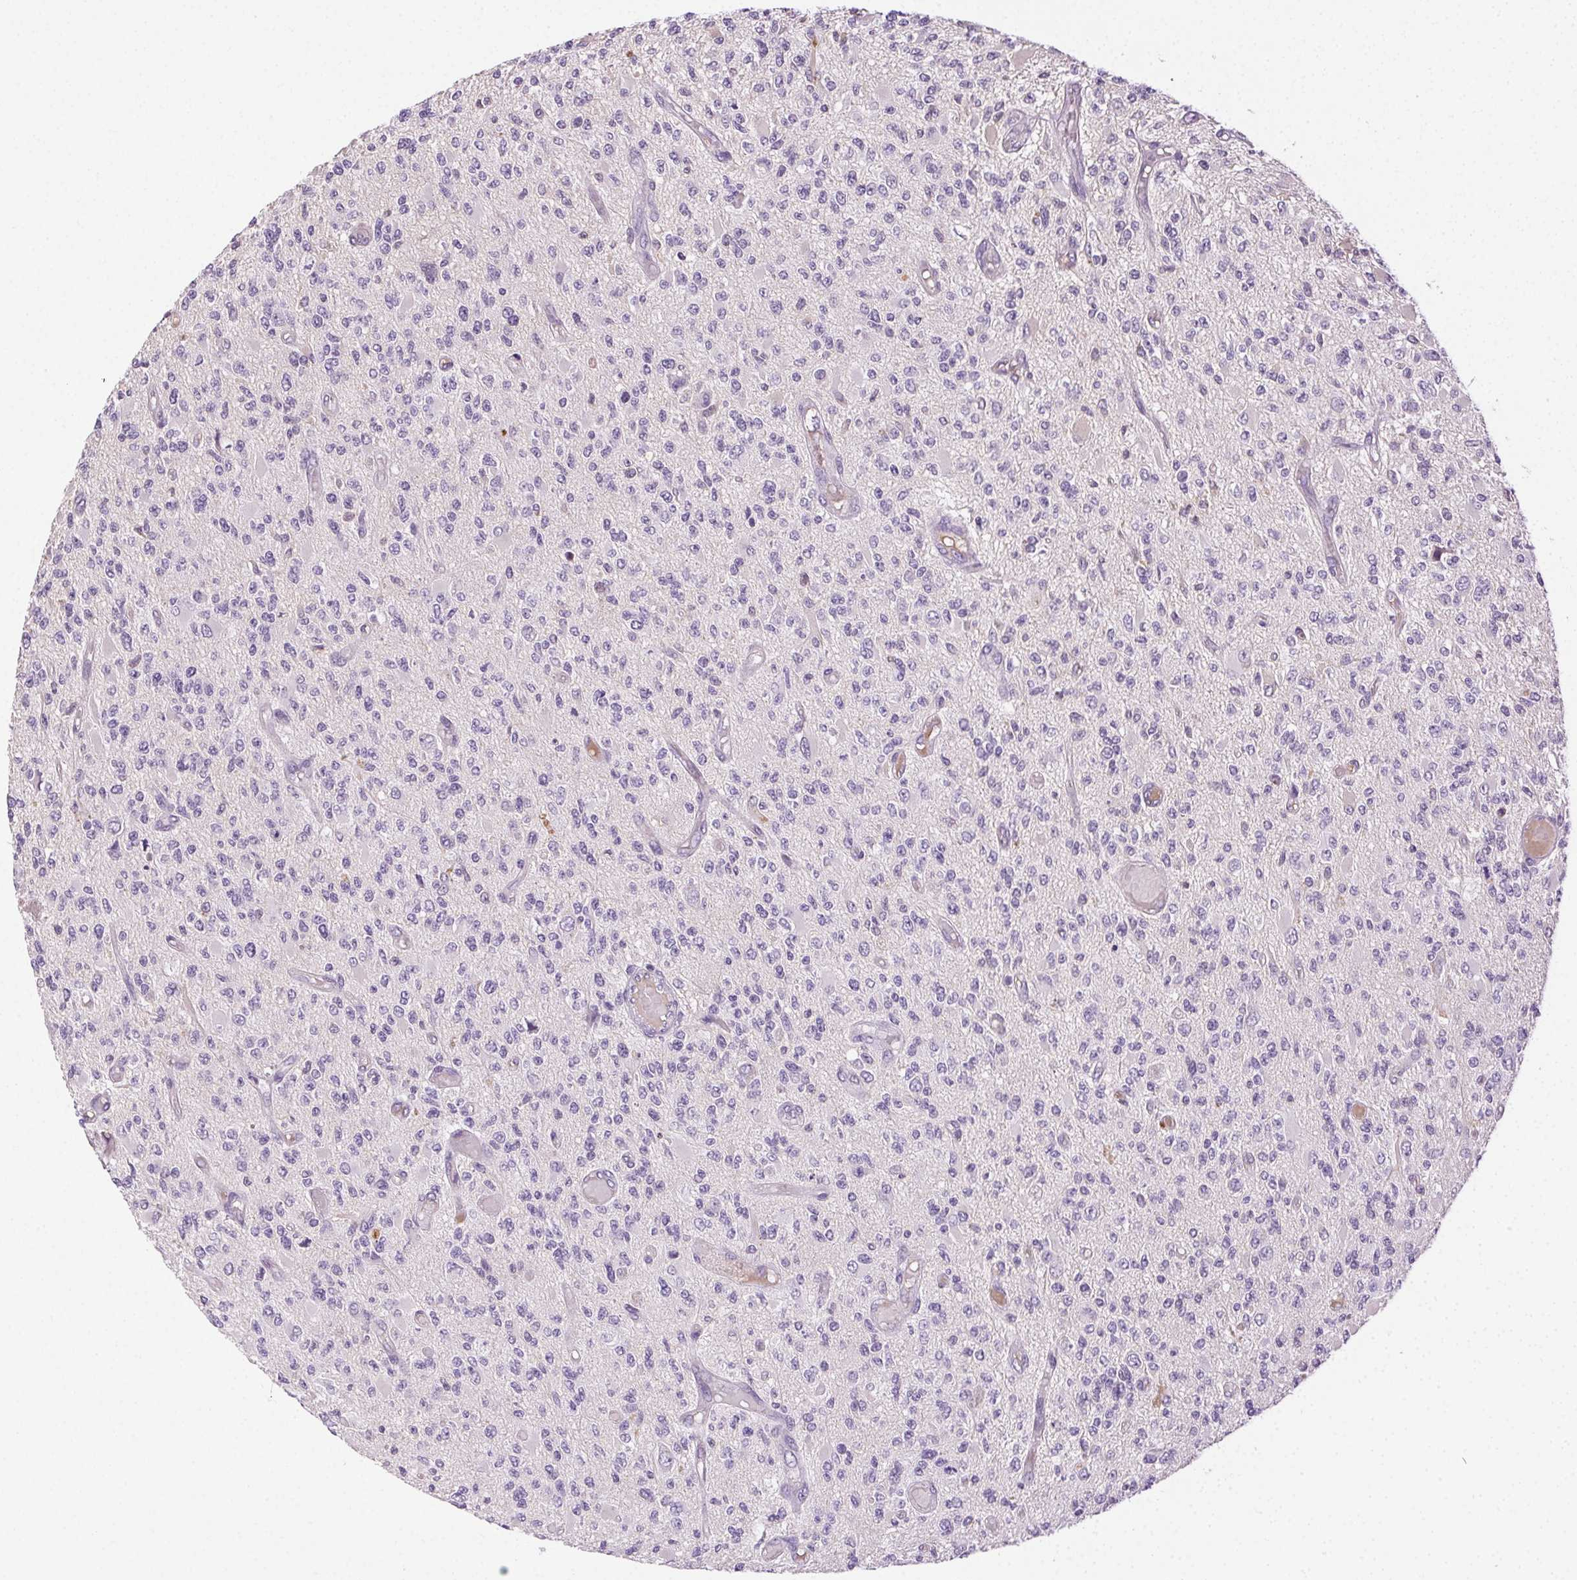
{"staining": {"intensity": "negative", "quantity": "none", "location": "none"}, "tissue": "glioma", "cell_type": "Tumor cells", "image_type": "cancer", "snomed": [{"axis": "morphology", "description": "Glioma, malignant, High grade"}, {"axis": "topography", "description": "Brain"}], "caption": "DAB immunohistochemical staining of human glioma exhibits no significant expression in tumor cells.", "gene": "BPIFB2", "patient": {"sex": "female", "age": 63}}